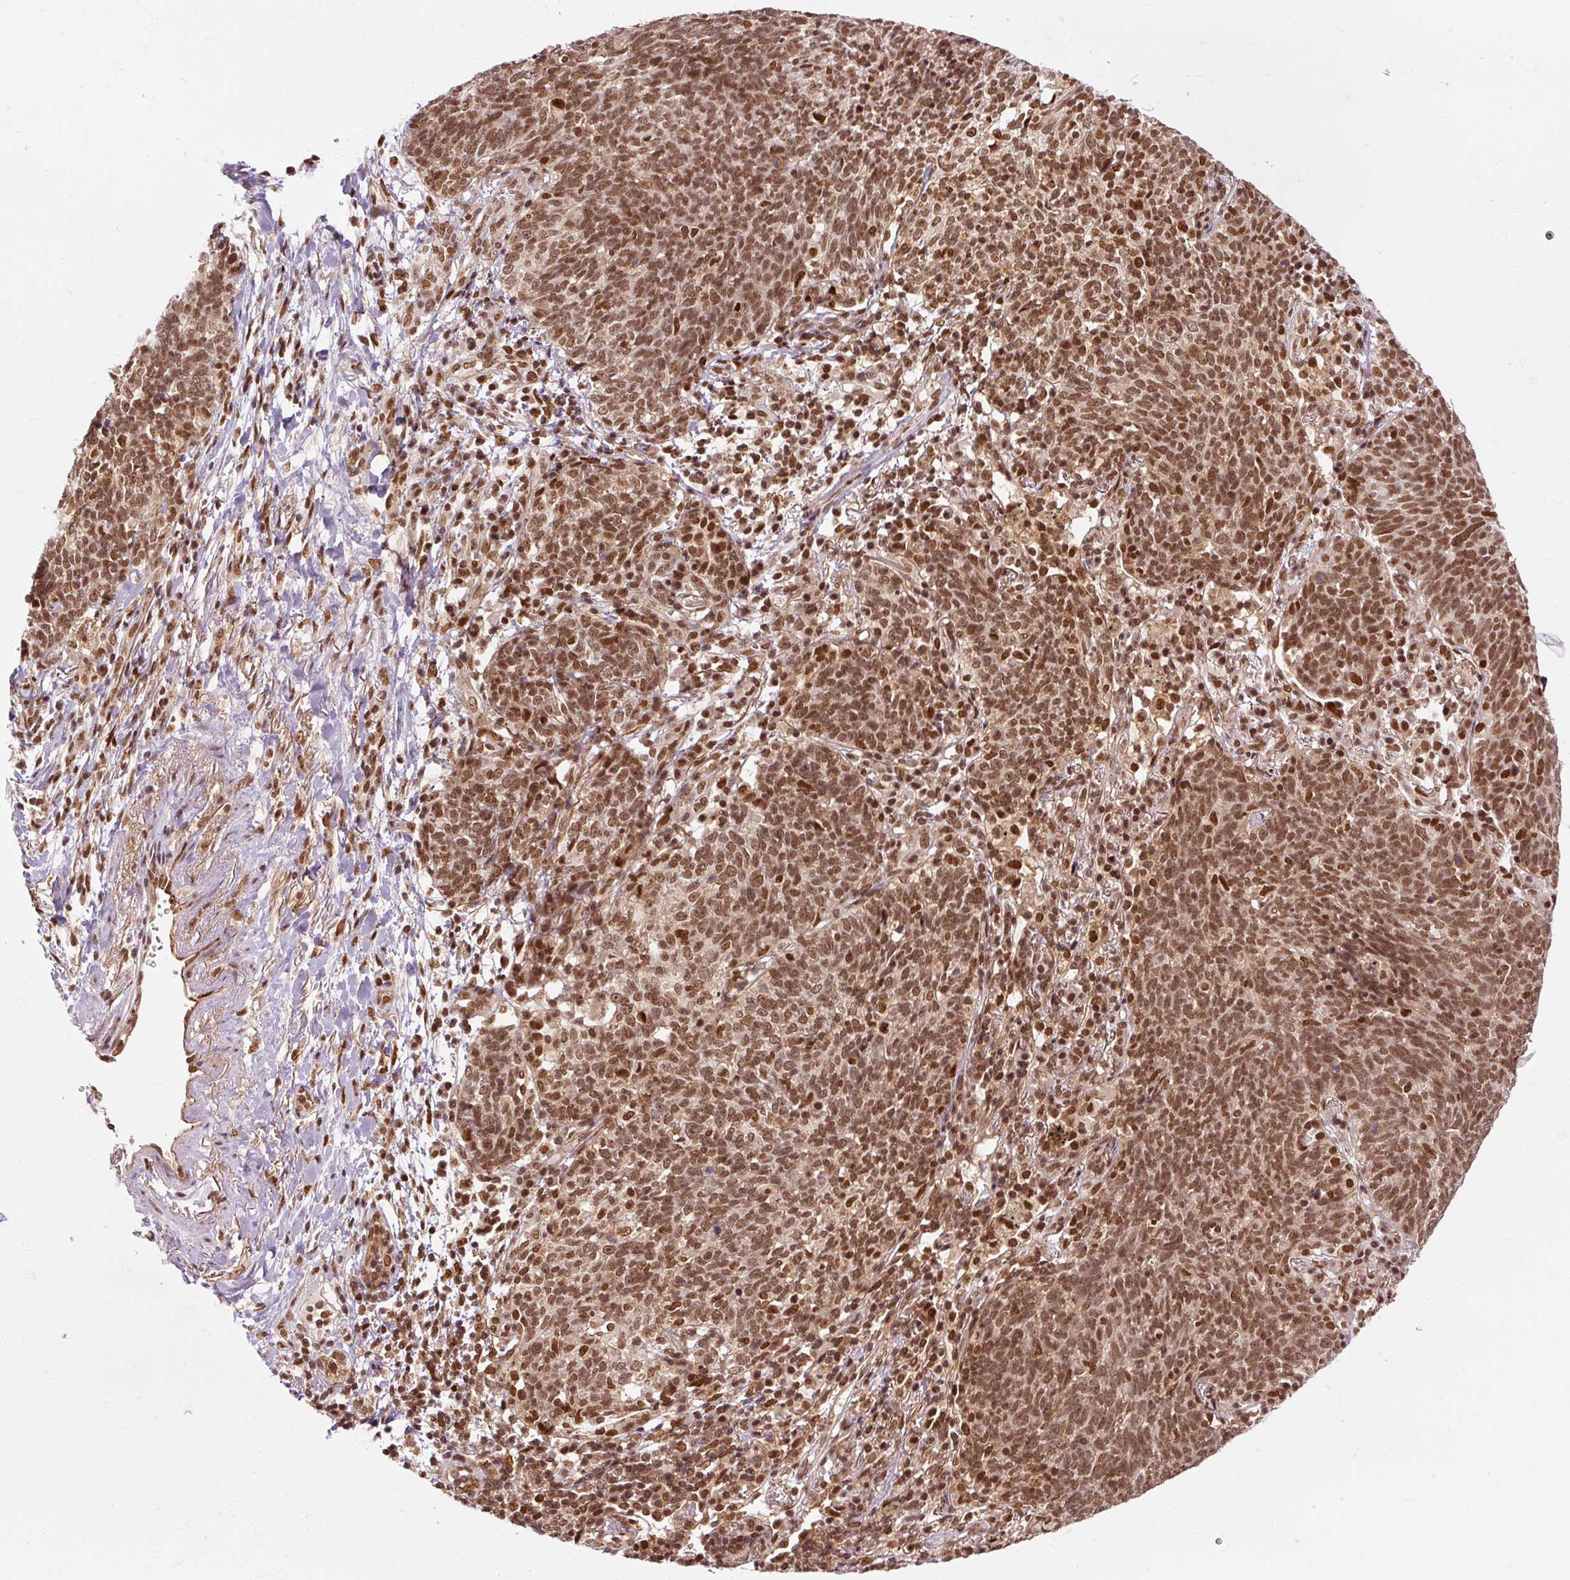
{"staining": {"intensity": "moderate", "quantity": ">75%", "location": "nuclear"}, "tissue": "lung cancer", "cell_type": "Tumor cells", "image_type": "cancer", "snomed": [{"axis": "morphology", "description": "Squamous cell carcinoma, NOS"}, {"axis": "topography", "description": "Lung"}], "caption": "The image displays staining of lung cancer, revealing moderate nuclear protein expression (brown color) within tumor cells.", "gene": "CSTF1", "patient": {"sex": "female", "age": 72}}